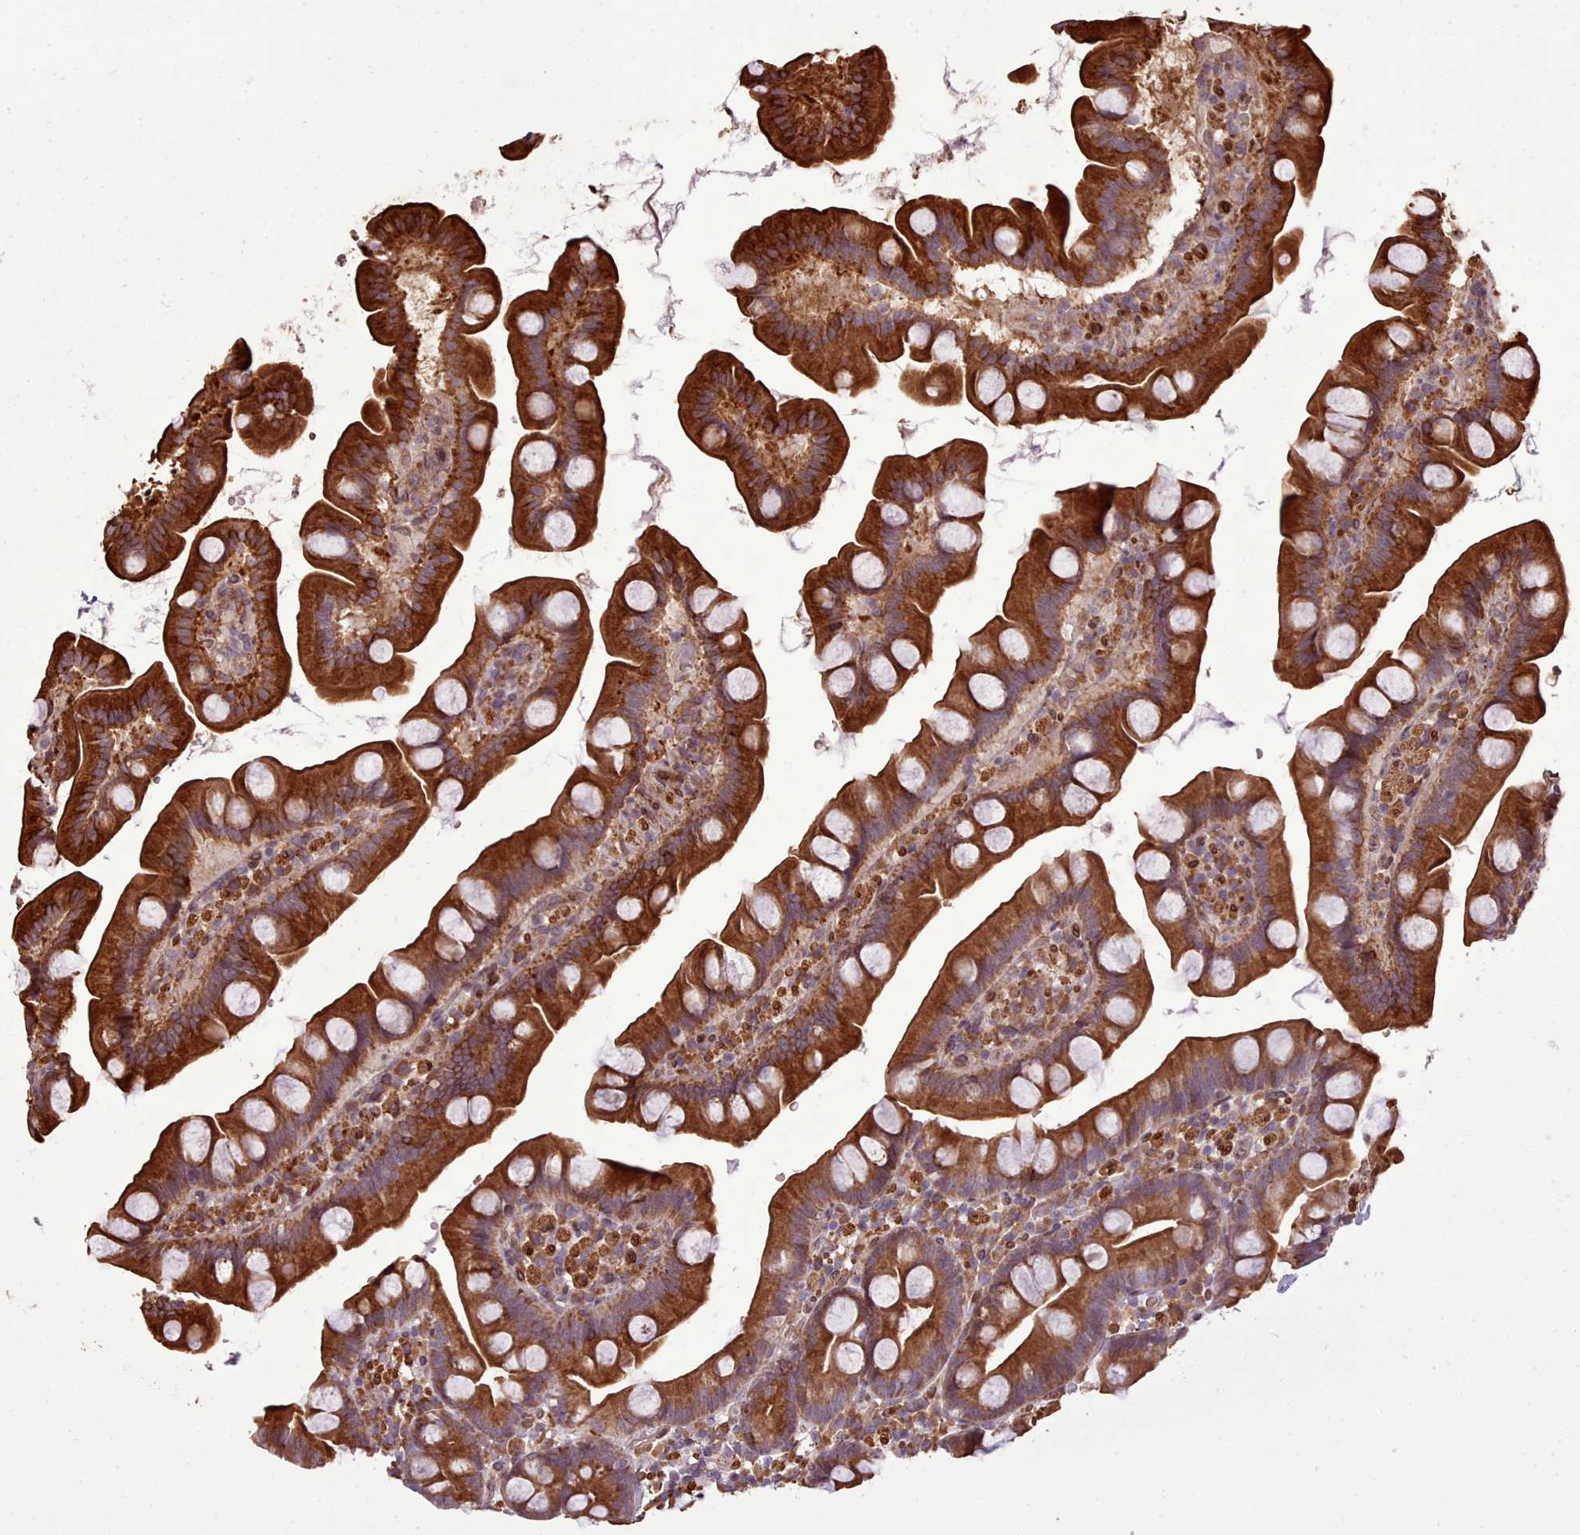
{"staining": {"intensity": "strong", "quantity": ">75%", "location": "cytoplasmic/membranous"}, "tissue": "small intestine", "cell_type": "Glandular cells", "image_type": "normal", "snomed": [{"axis": "morphology", "description": "Normal tissue, NOS"}, {"axis": "topography", "description": "Small intestine"}], "caption": "High-magnification brightfield microscopy of benign small intestine stained with DAB (3,3'-diaminobenzidine) (brown) and counterstained with hematoxylin (blue). glandular cells exhibit strong cytoplasmic/membranous expression is appreciated in about>75% of cells.", "gene": "CABP1", "patient": {"sex": "female", "age": 68}}